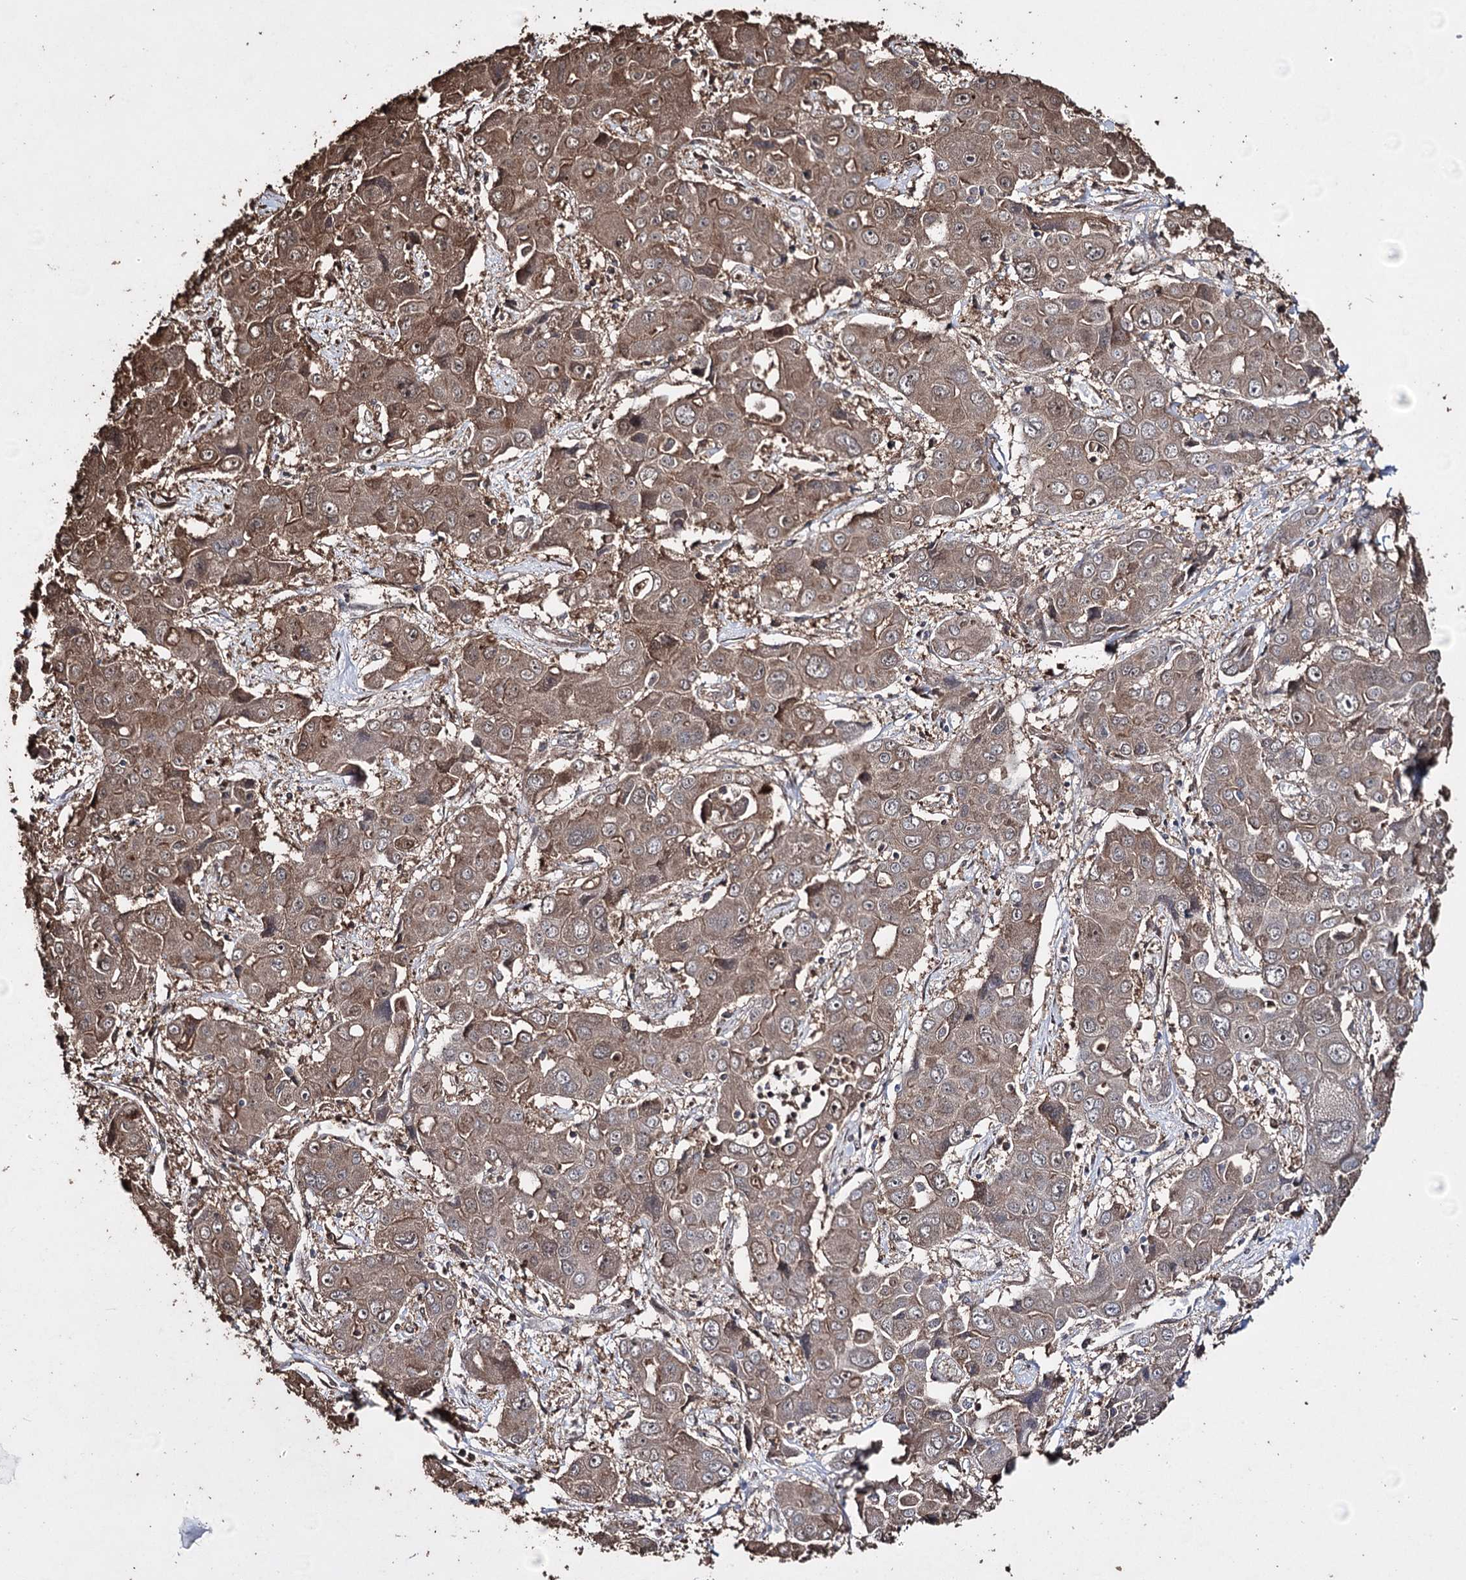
{"staining": {"intensity": "weak", "quantity": ">75%", "location": "cytoplasmic/membranous"}, "tissue": "liver cancer", "cell_type": "Tumor cells", "image_type": "cancer", "snomed": [{"axis": "morphology", "description": "Cholangiocarcinoma"}, {"axis": "topography", "description": "Liver"}], "caption": "Human liver cancer (cholangiocarcinoma) stained with a brown dye shows weak cytoplasmic/membranous positive expression in about >75% of tumor cells.", "gene": "ZNF662", "patient": {"sex": "male", "age": 67}}